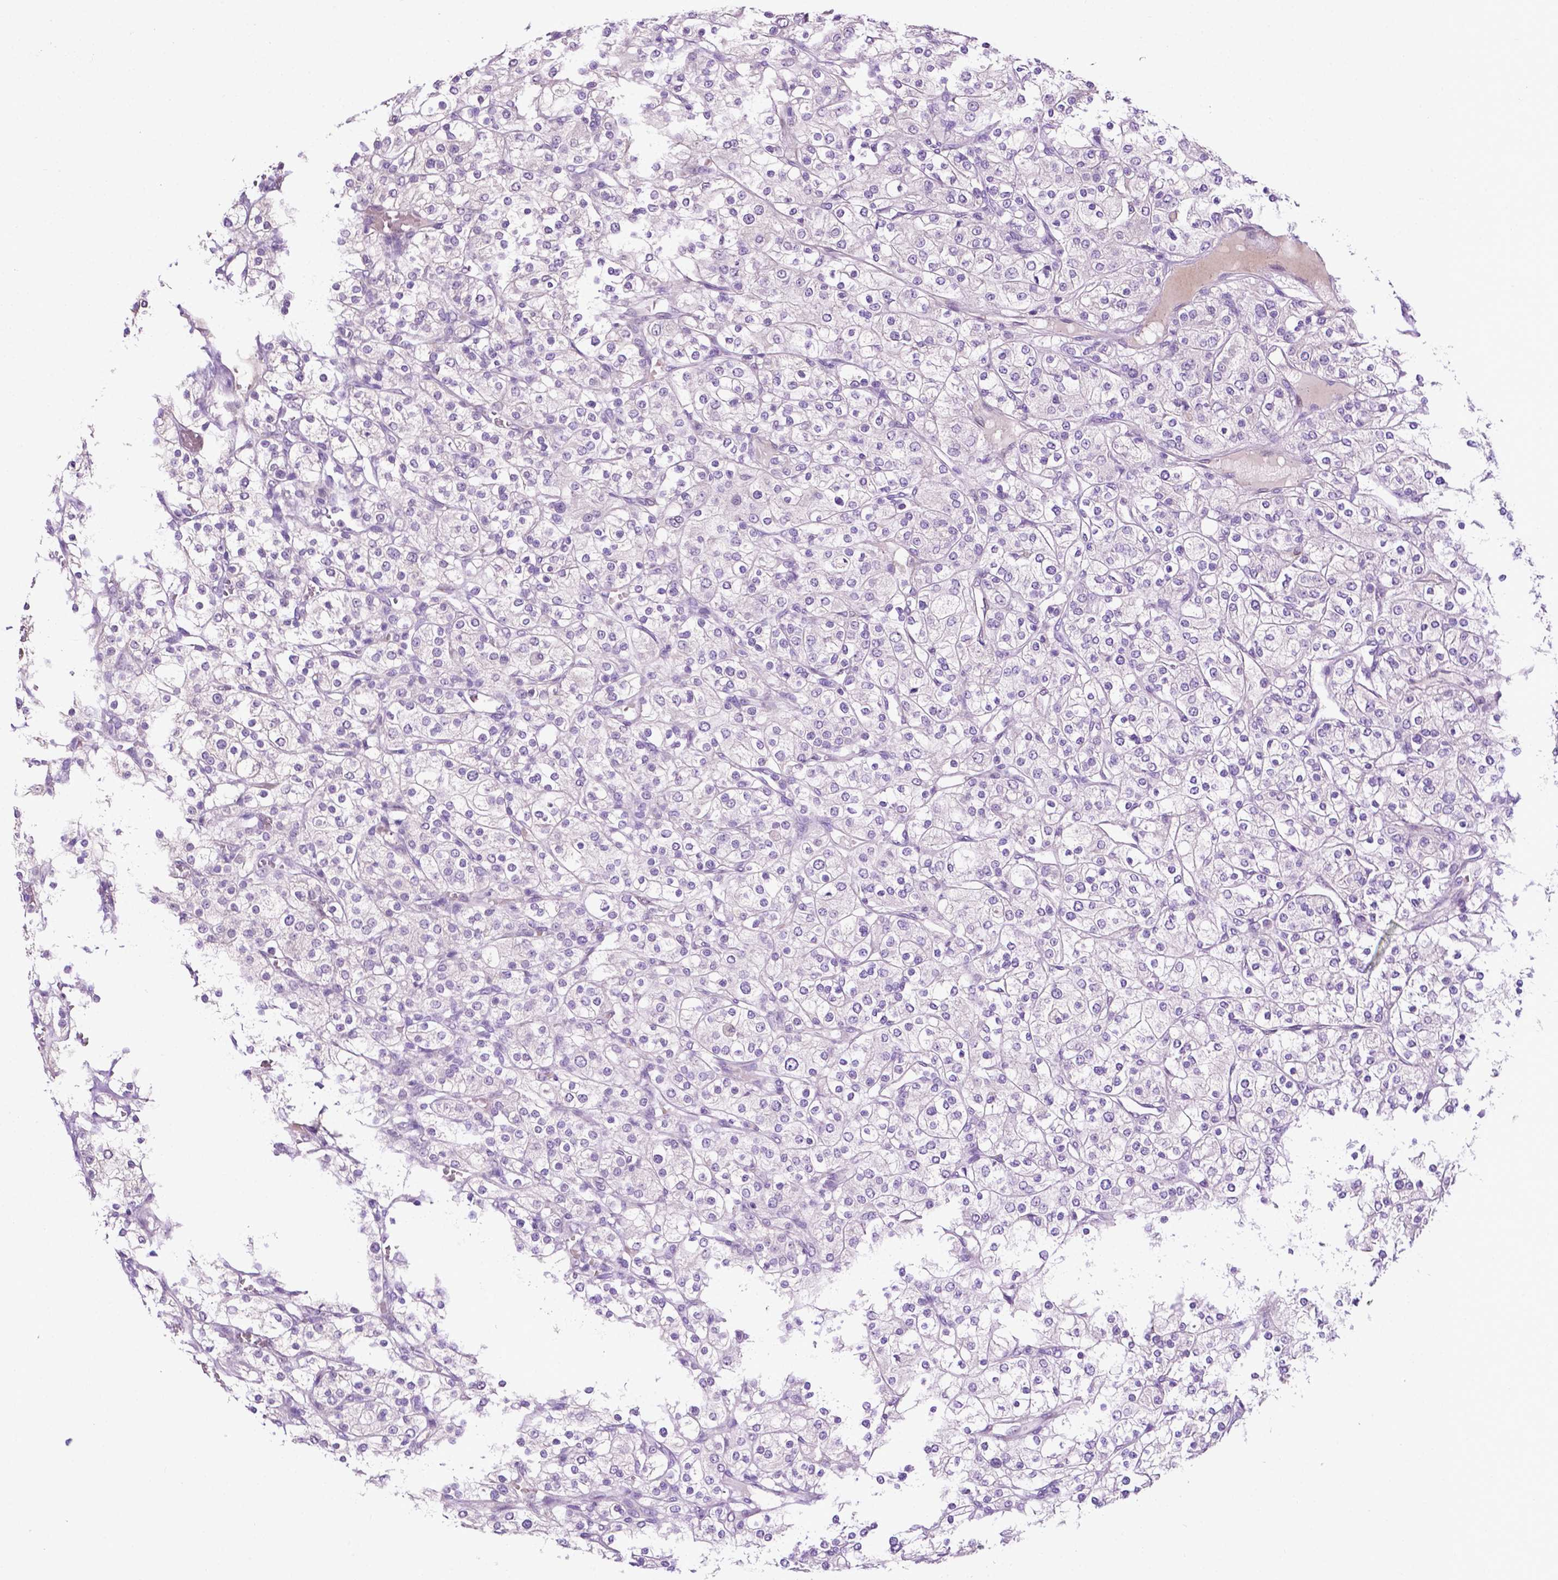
{"staining": {"intensity": "negative", "quantity": "none", "location": "none"}, "tissue": "renal cancer", "cell_type": "Tumor cells", "image_type": "cancer", "snomed": [{"axis": "morphology", "description": "Adenocarcinoma, NOS"}, {"axis": "topography", "description": "Kidney"}], "caption": "This is an immunohistochemistry (IHC) histopathology image of human renal adenocarcinoma. There is no expression in tumor cells.", "gene": "MMP27", "patient": {"sex": "male", "age": 80}}